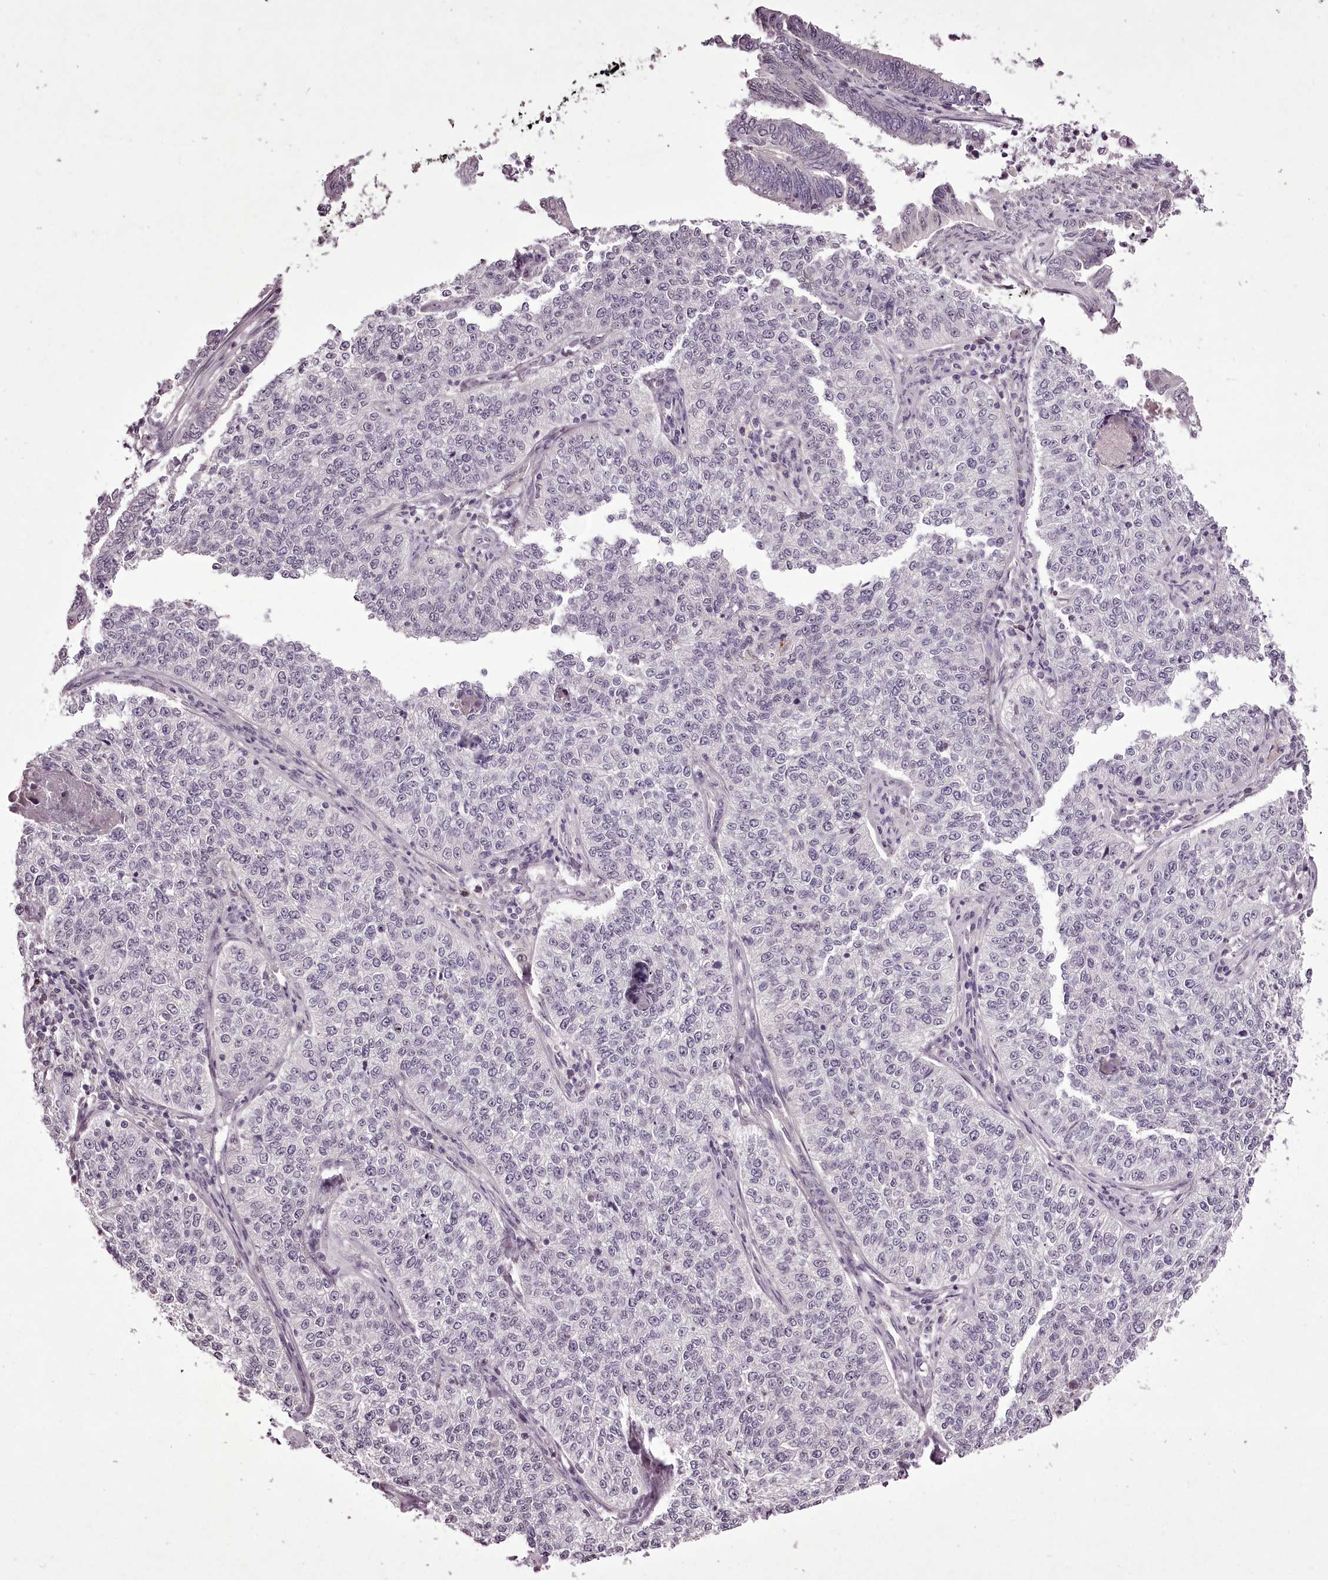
{"staining": {"intensity": "negative", "quantity": "none", "location": "none"}, "tissue": "cervical cancer", "cell_type": "Tumor cells", "image_type": "cancer", "snomed": [{"axis": "morphology", "description": "Squamous cell carcinoma, NOS"}, {"axis": "topography", "description": "Cervix"}], "caption": "Tumor cells show no significant protein positivity in cervical cancer (squamous cell carcinoma).", "gene": "C1orf56", "patient": {"sex": "female", "age": 35}}